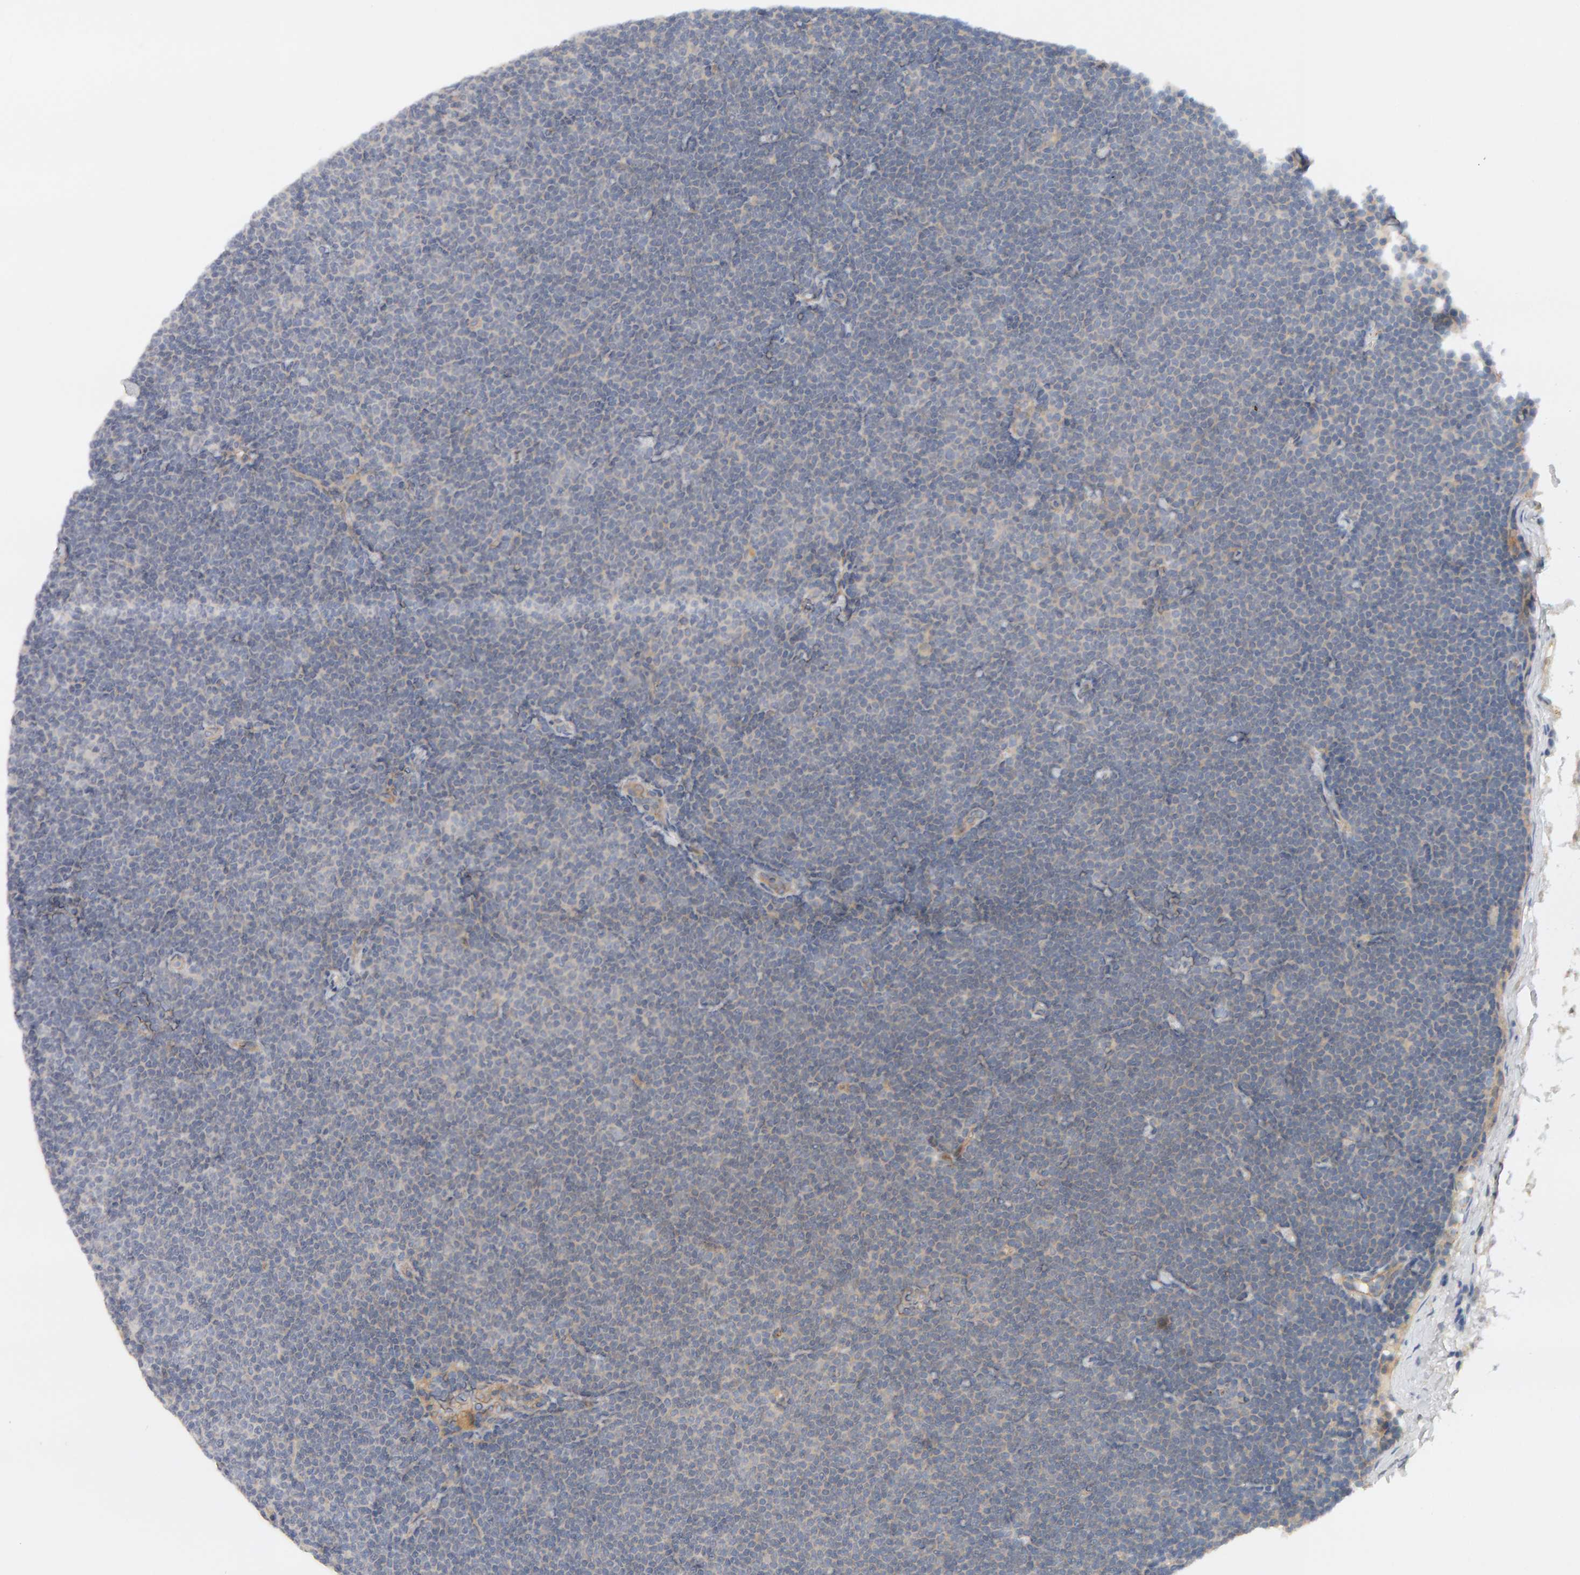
{"staining": {"intensity": "negative", "quantity": "none", "location": "none"}, "tissue": "lymphoma", "cell_type": "Tumor cells", "image_type": "cancer", "snomed": [{"axis": "morphology", "description": "Malignant lymphoma, non-Hodgkin's type, Low grade"}, {"axis": "topography", "description": "Lymph node"}], "caption": "Human lymphoma stained for a protein using immunohistochemistry (IHC) reveals no expression in tumor cells.", "gene": "PPP1R16A", "patient": {"sex": "female", "age": 53}}